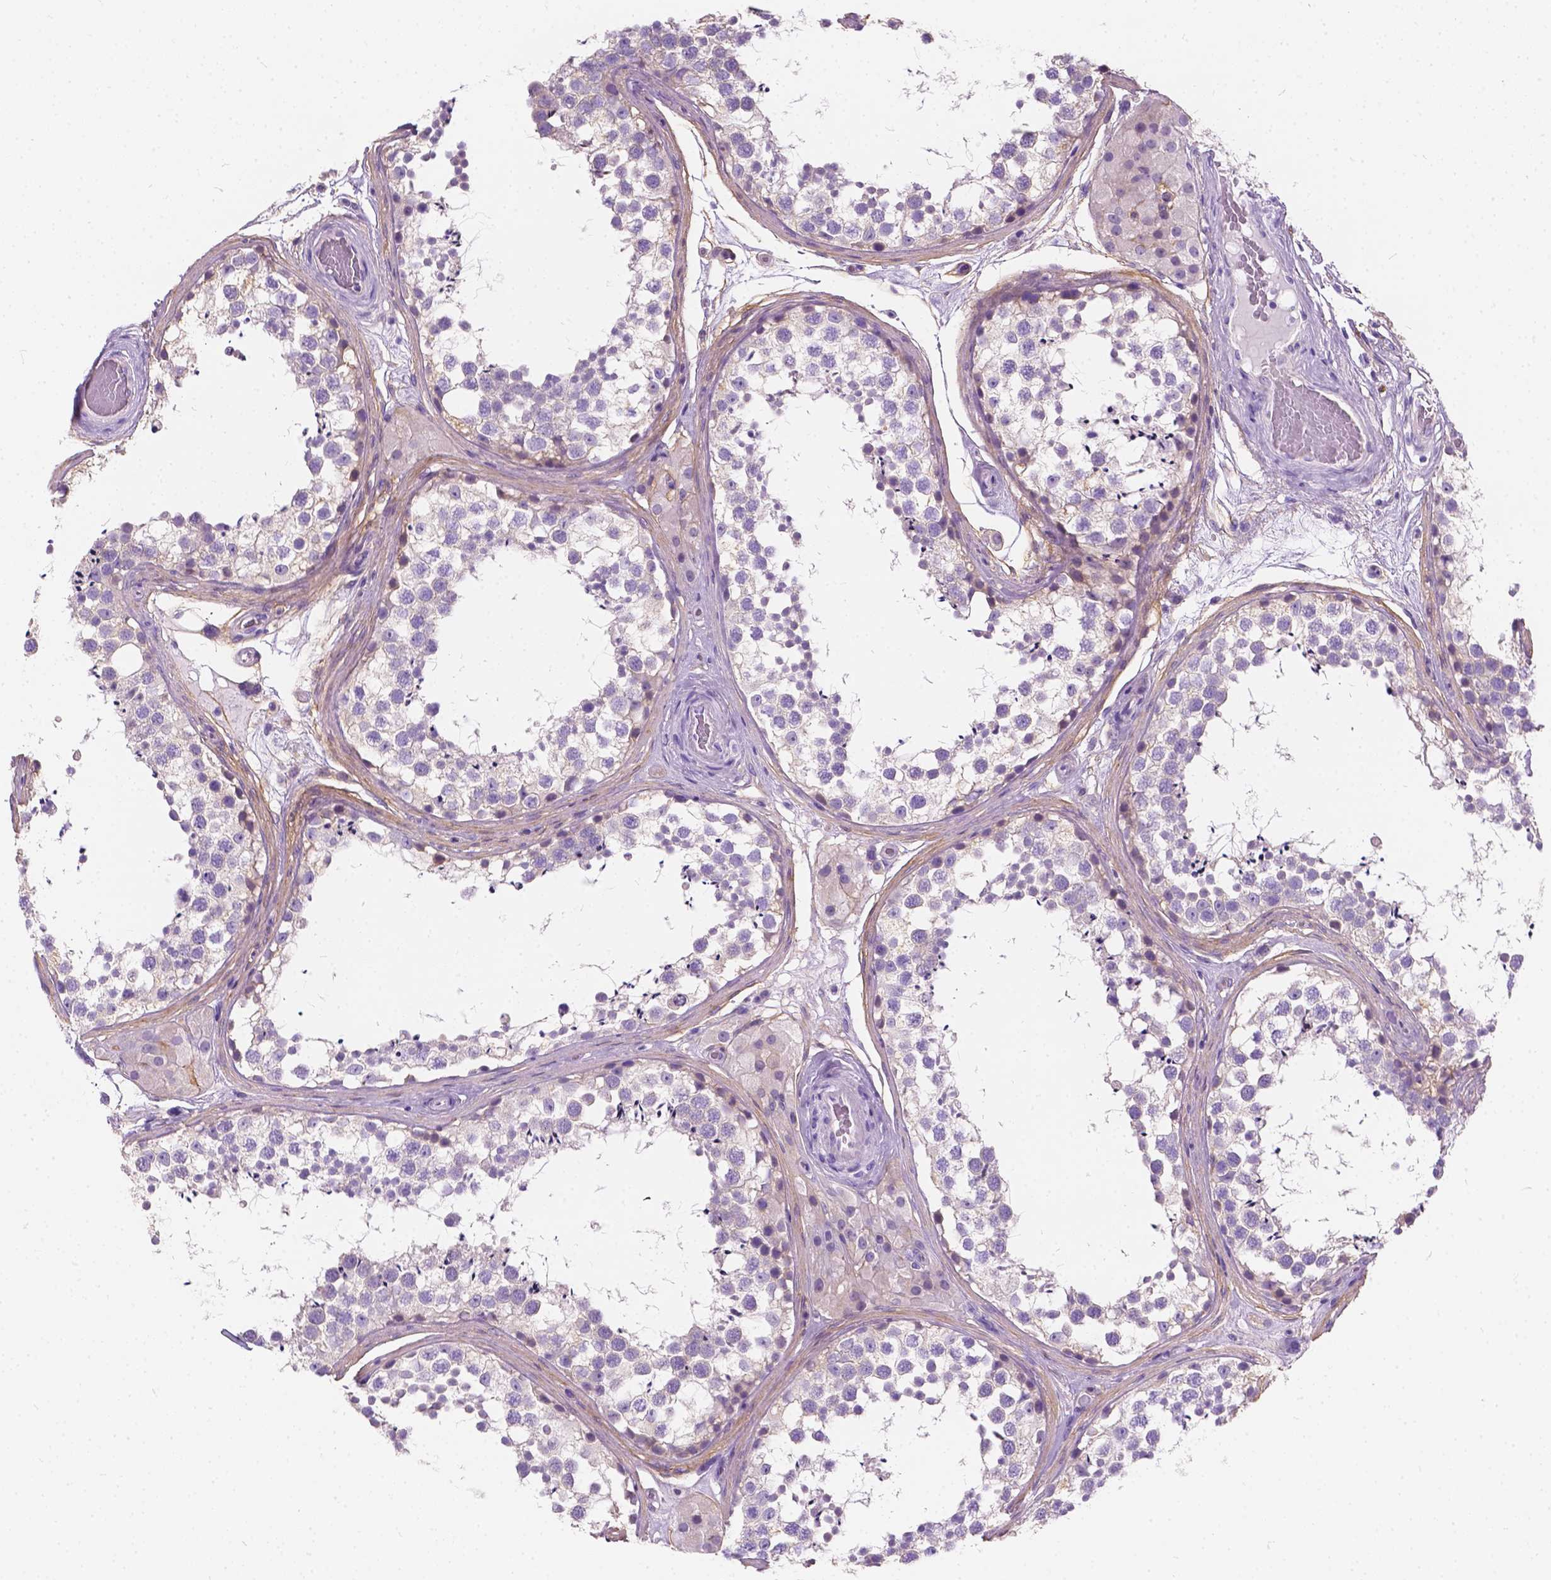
{"staining": {"intensity": "negative", "quantity": "none", "location": "none"}, "tissue": "testis", "cell_type": "Cells in seminiferous ducts", "image_type": "normal", "snomed": [{"axis": "morphology", "description": "Normal tissue, NOS"}, {"axis": "morphology", "description": "Seminoma, NOS"}, {"axis": "topography", "description": "Testis"}], "caption": "This micrograph is of normal testis stained with immunohistochemistry (IHC) to label a protein in brown with the nuclei are counter-stained blue. There is no positivity in cells in seminiferous ducts.", "gene": "GNAO1", "patient": {"sex": "male", "age": 65}}